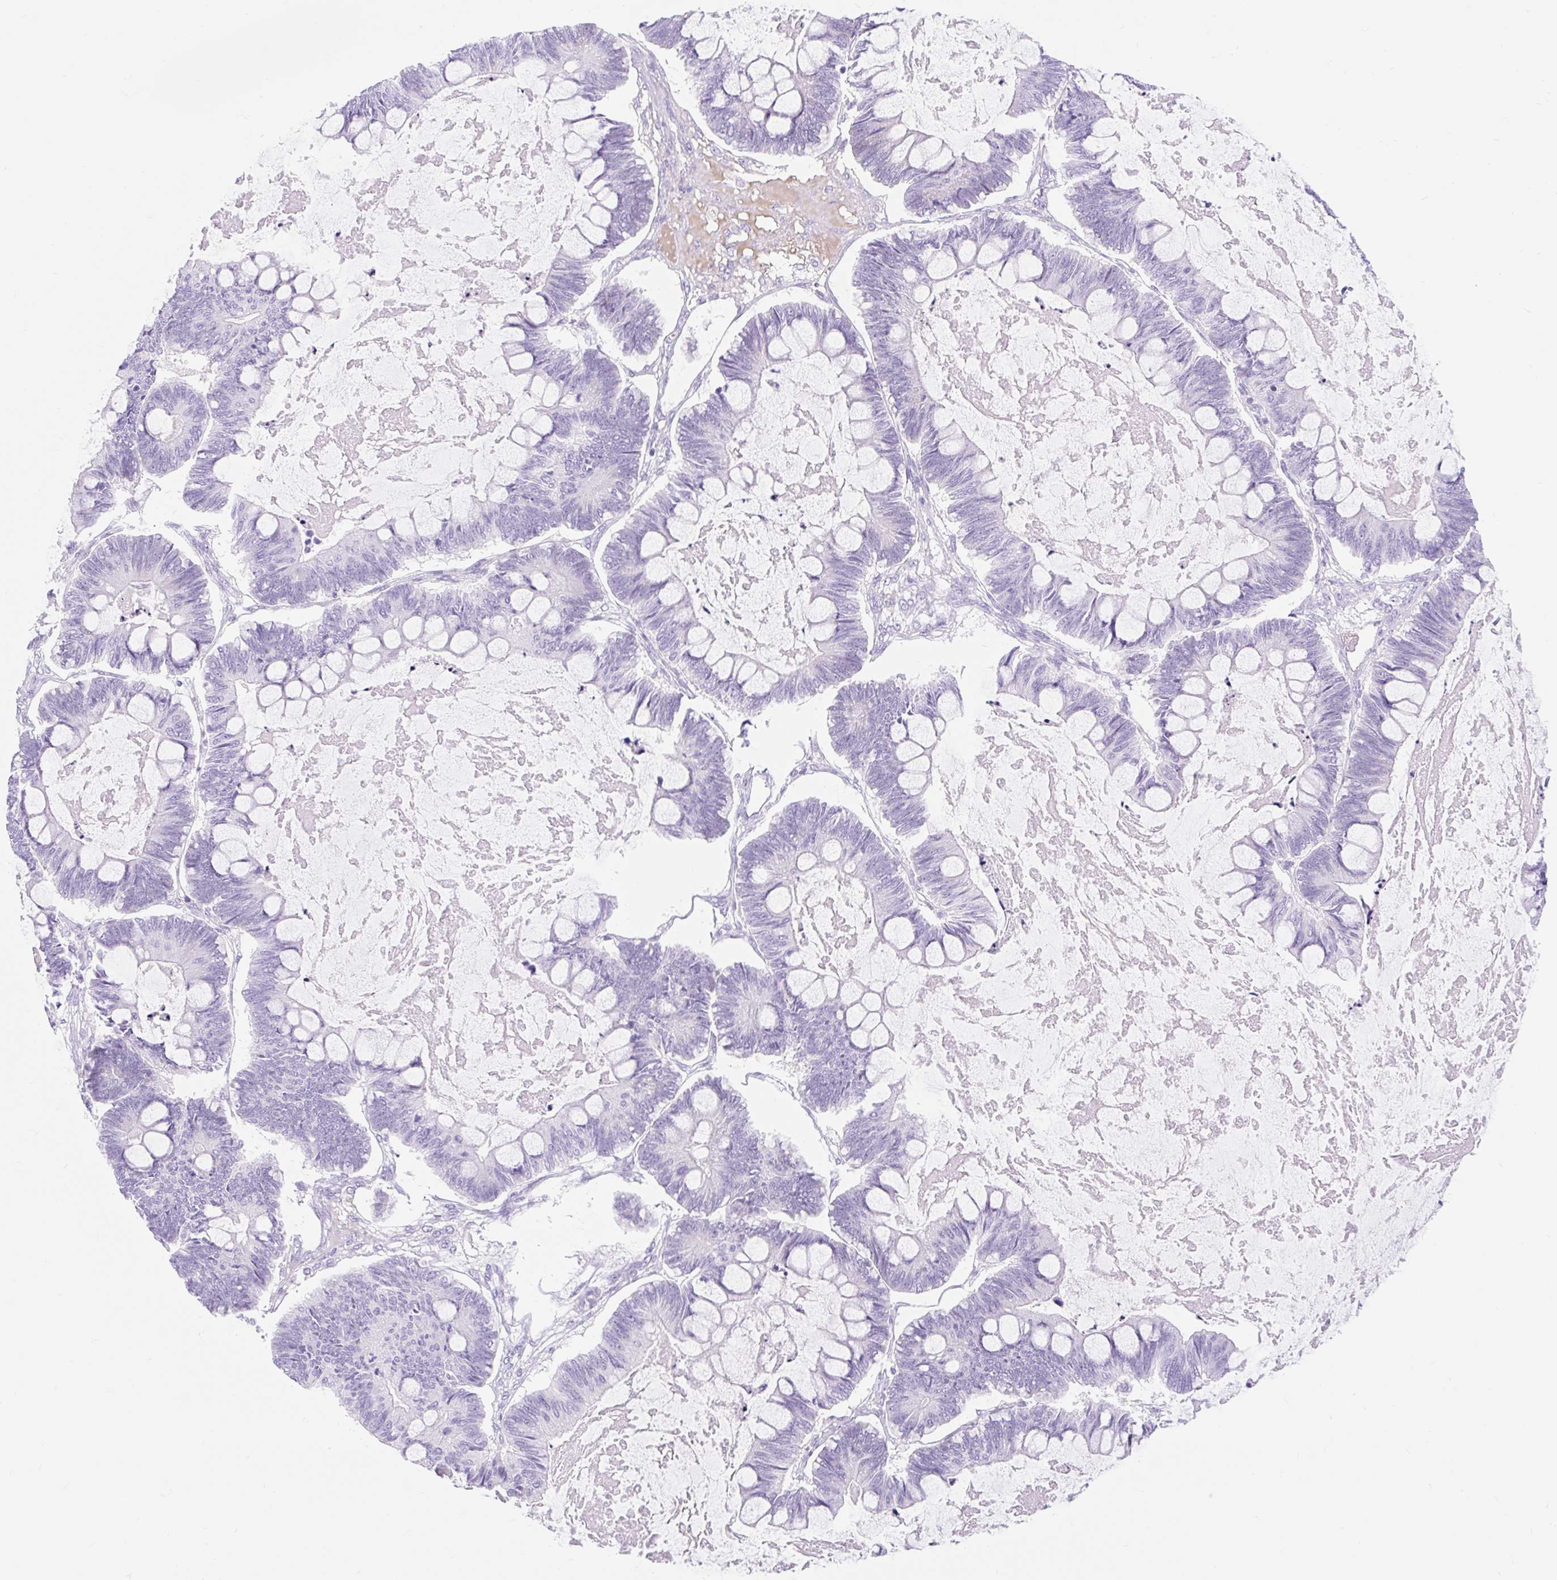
{"staining": {"intensity": "negative", "quantity": "none", "location": "none"}, "tissue": "ovarian cancer", "cell_type": "Tumor cells", "image_type": "cancer", "snomed": [{"axis": "morphology", "description": "Cystadenocarcinoma, mucinous, NOS"}, {"axis": "topography", "description": "Ovary"}], "caption": "A micrograph of ovarian mucinous cystadenocarcinoma stained for a protein demonstrates no brown staining in tumor cells.", "gene": "SLC28A1", "patient": {"sex": "female", "age": 61}}